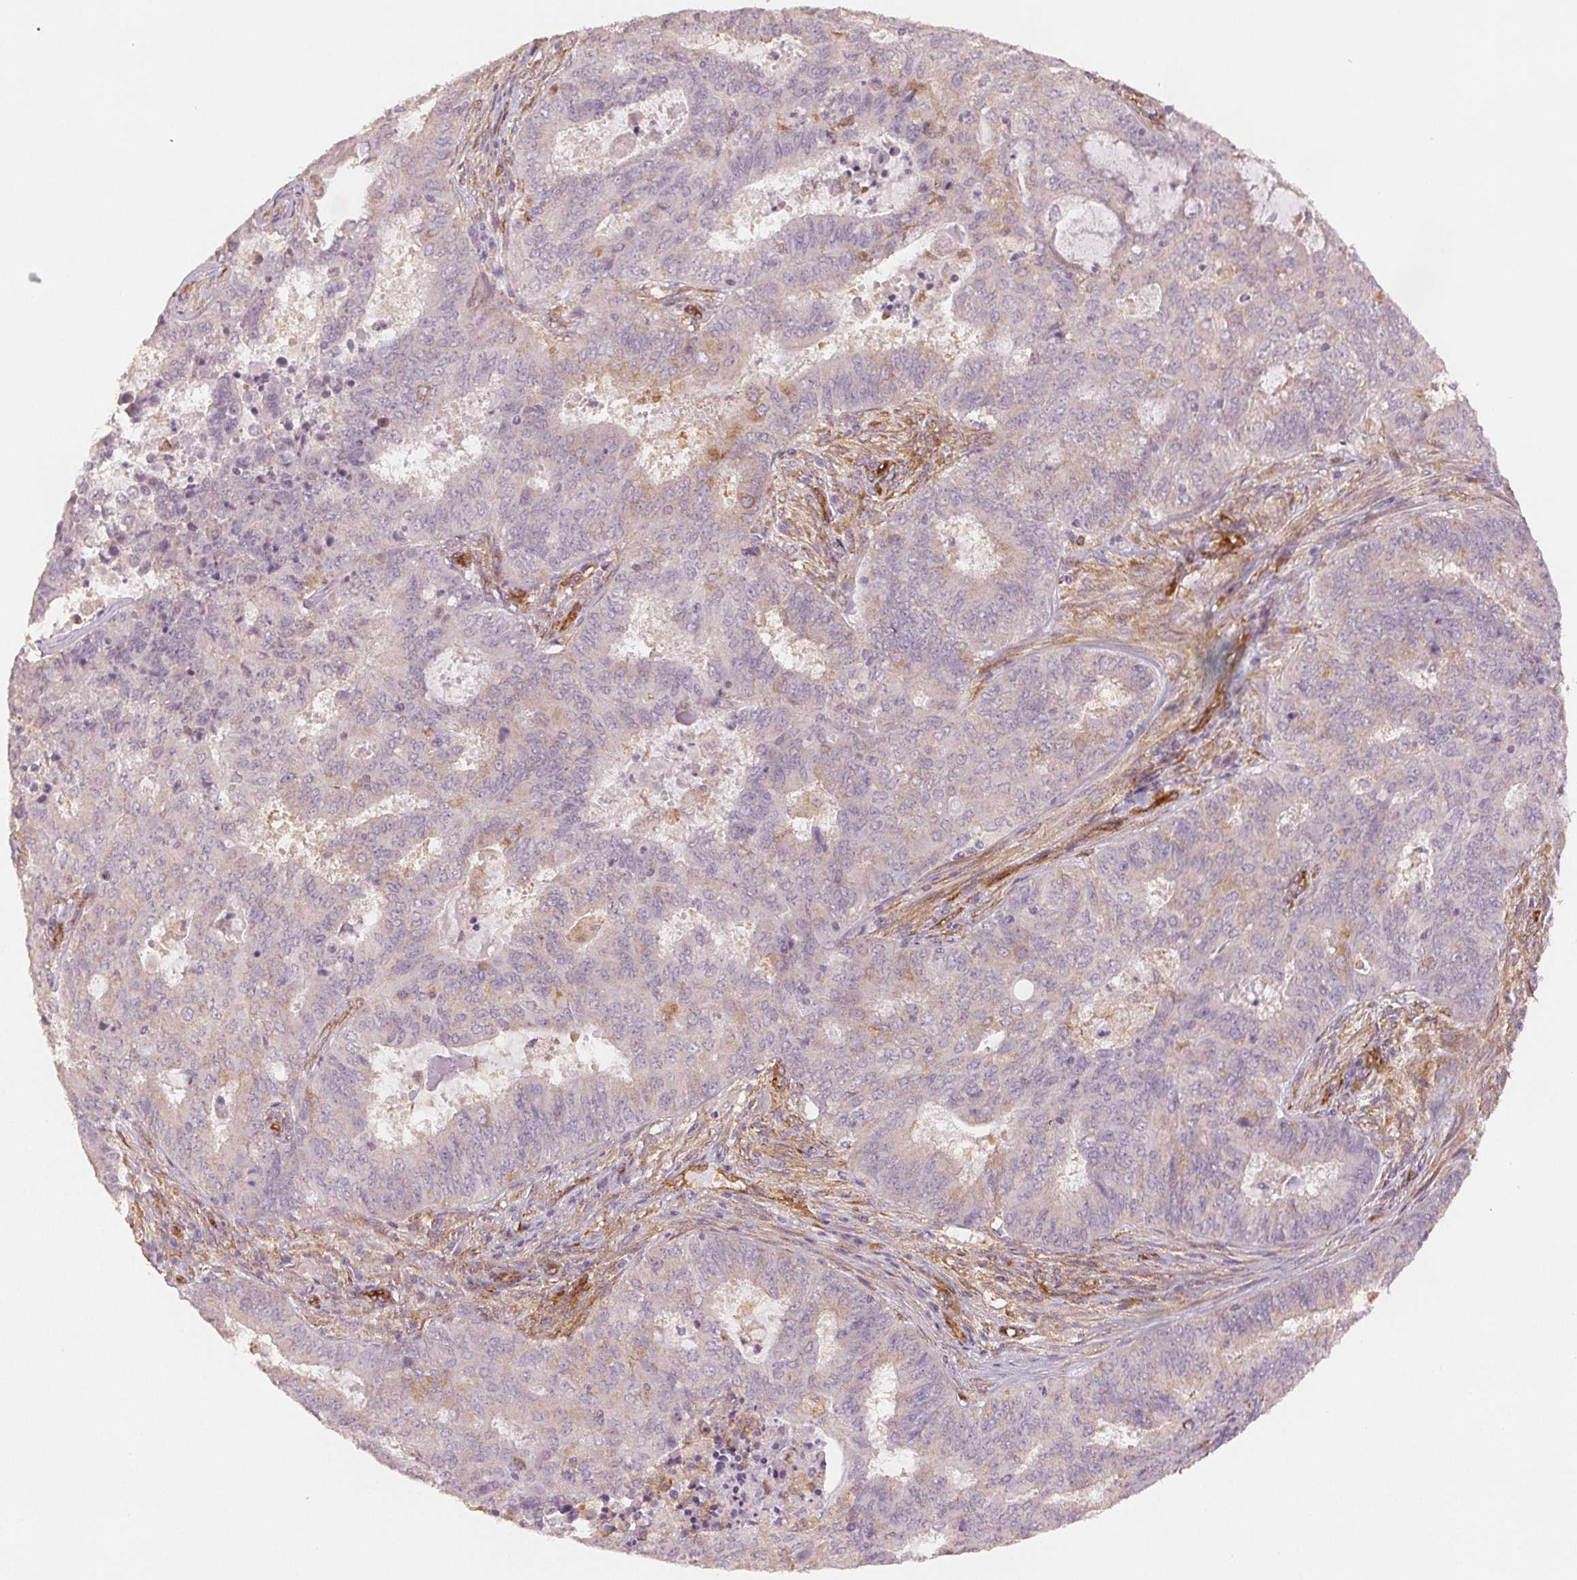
{"staining": {"intensity": "negative", "quantity": "none", "location": "none"}, "tissue": "endometrial cancer", "cell_type": "Tumor cells", "image_type": "cancer", "snomed": [{"axis": "morphology", "description": "Adenocarcinoma, NOS"}, {"axis": "topography", "description": "Endometrium"}], "caption": "Tumor cells are negative for protein expression in human endometrial cancer.", "gene": "DIAPH2", "patient": {"sex": "female", "age": 62}}